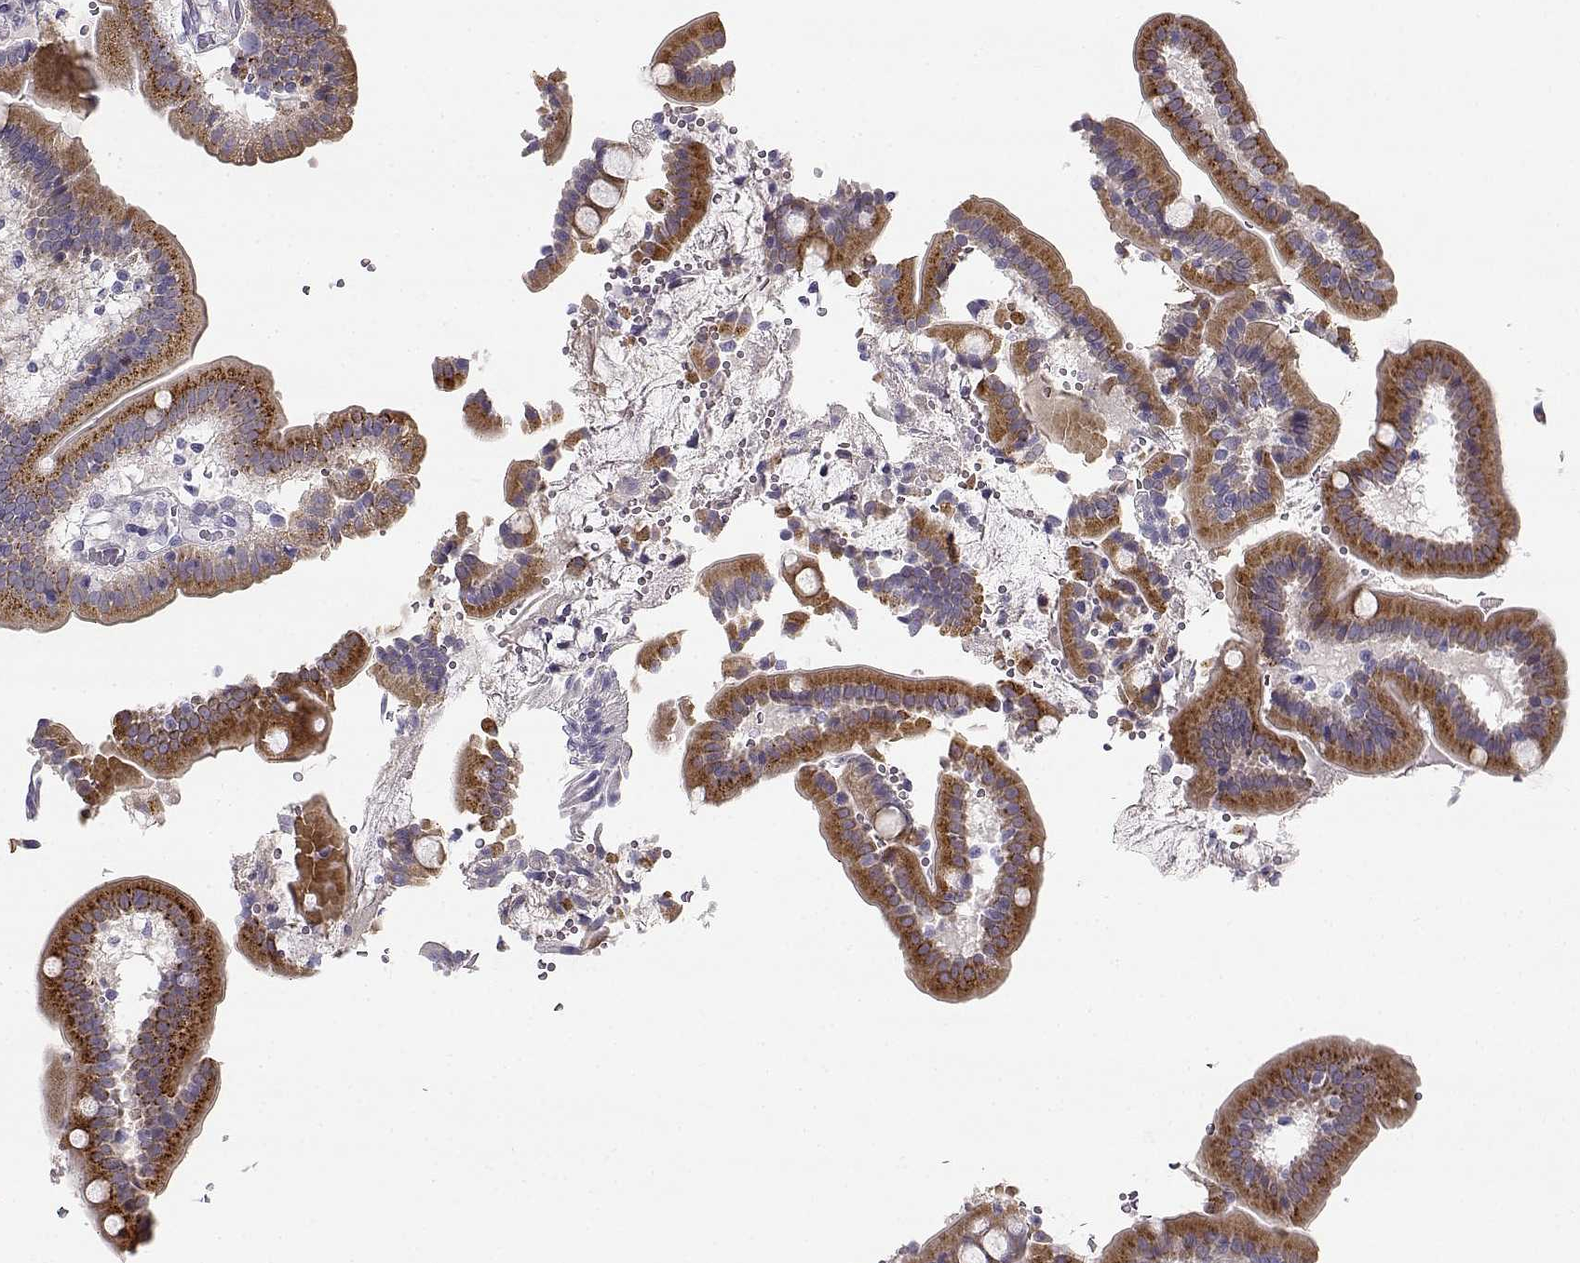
{"staining": {"intensity": "strong", "quantity": "25%-75%", "location": "cytoplasmic/membranous"}, "tissue": "duodenum", "cell_type": "Glandular cells", "image_type": "normal", "snomed": [{"axis": "morphology", "description": "Normal tissue, NOS"}, {"axis": "topography", "description": "Duodenum"}], "caption": "Approximately 25%-75% of glandular cells in benign human duodenum reveal strong cytoplasmic/membranous protein positivity as visualized by brown immunohistochemical staining.", "gene": "CREB3L3", "patient": {"sex": "female", "age": 62}}